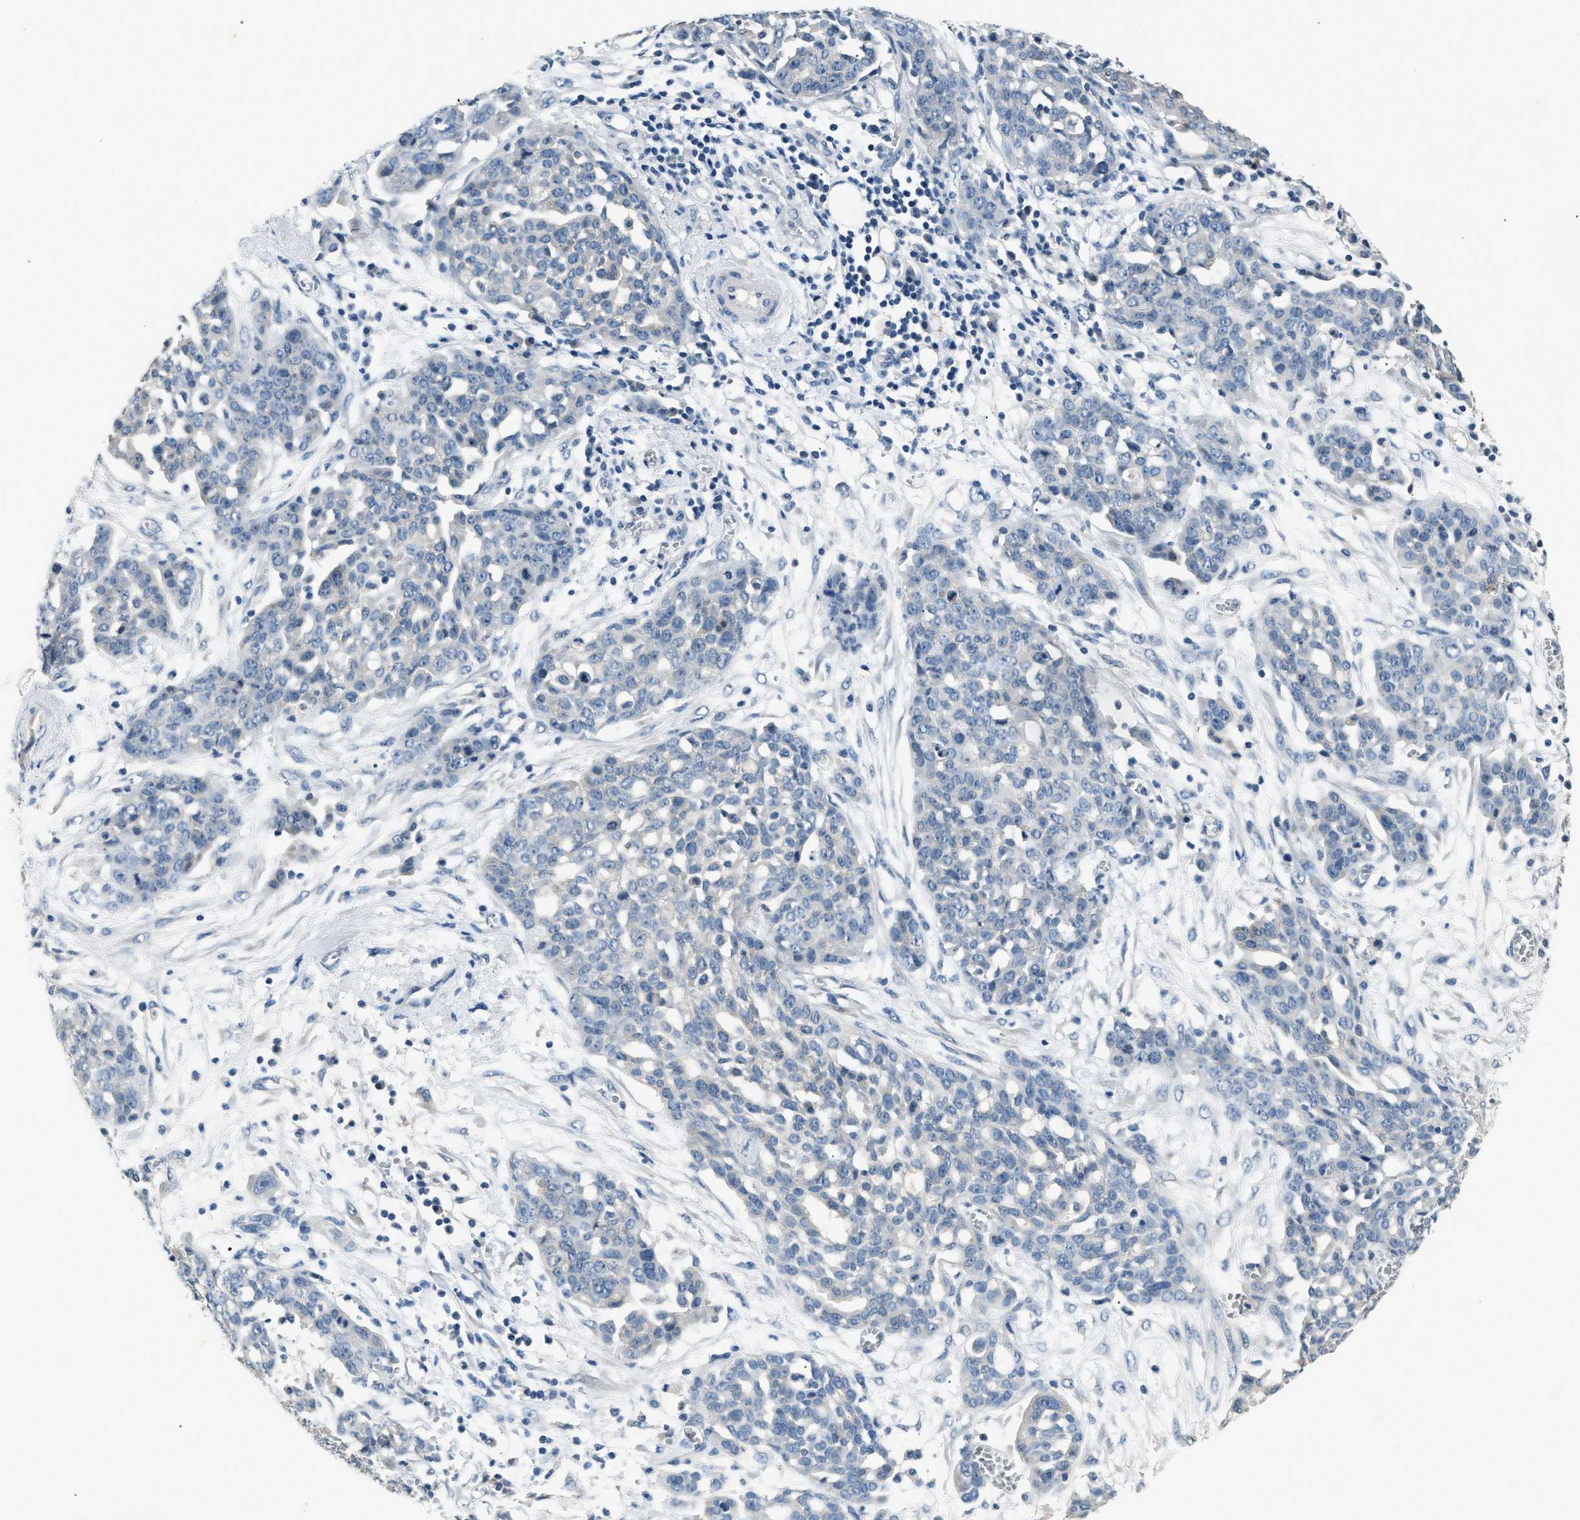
{"staining": {"intensity": "negative", "quantity": "none", "location": "none"}, "tissue": "ovarian cancer", "cell_type": "Tumor cells", "image_type": "cancer", "snomed": [{"axis": "morphology", "description": "Cystadenocarcinoma, serous, NOS"}, {"axis": "topography", "description": "Soft tissue"}, {"axis": "topography", "description": "Ovary"}], "caption": "Human ovarian cancer stained for a protein using immunohistochemistry (IHC) shows no staining in tumor cells.", "gene": "INHA", "patient": {"sex": "female", "age": 57}}